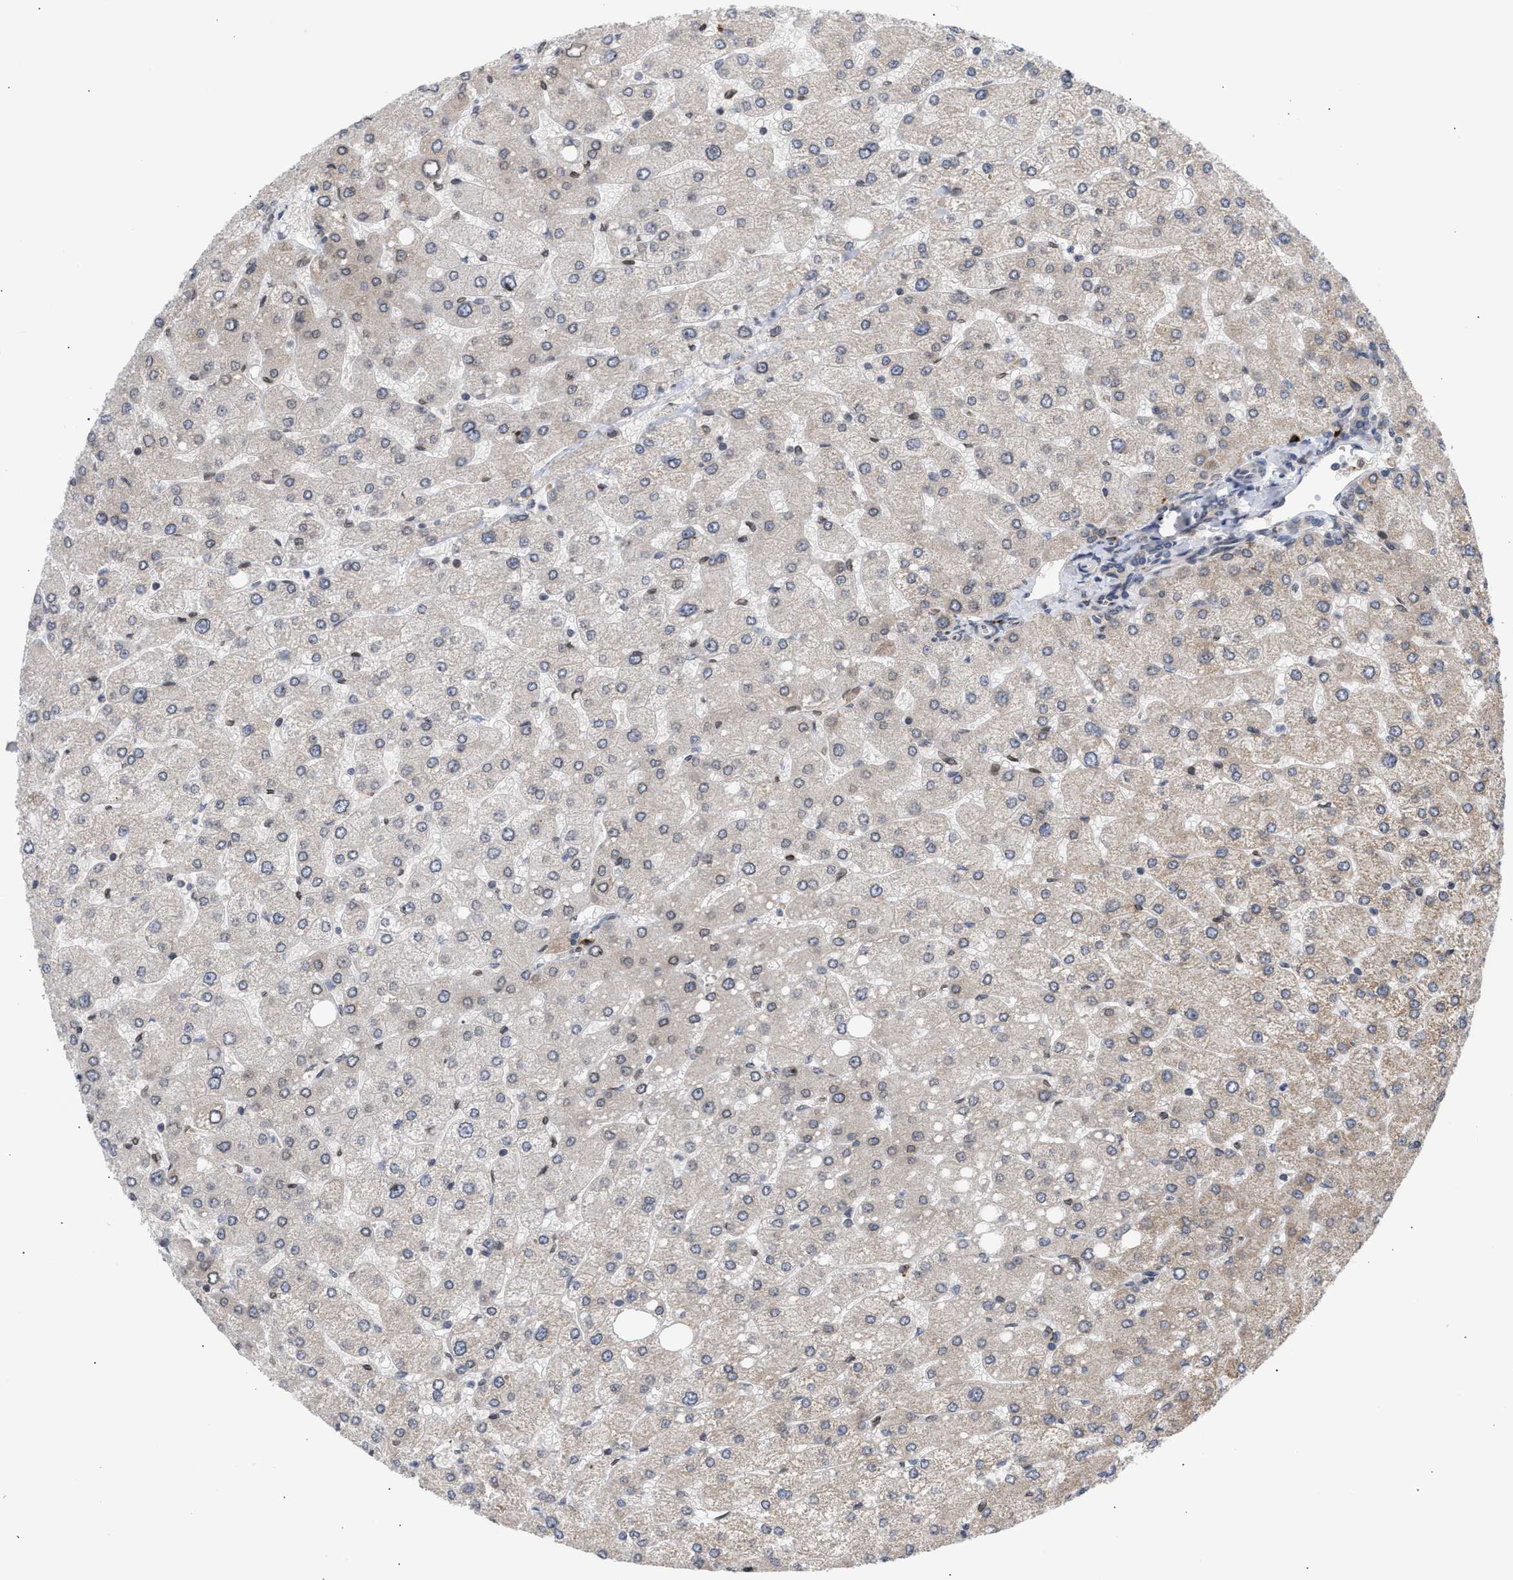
{"staining": {"intensity": "weak", "quantity": "25%-75%", "location": "cytoplasmic/membranous"}, "tissue": "liver", "cell_type": "Cholangiocytes", "image_type": "normal", "snomed": [{"axis": "morphology", "description": "Normal tissue, NOS"}, {"axis": "topography", "description": "Liver"}], "caption": "The immunohistochemical stain highlights weak cytoplasmic/membranous staining in cholangiocytes of unremarkable liver. (IHC, brightfield microscopy, high magnification).", "gene": "NUP62", "patient": {"sex": "male", "age": 55}}